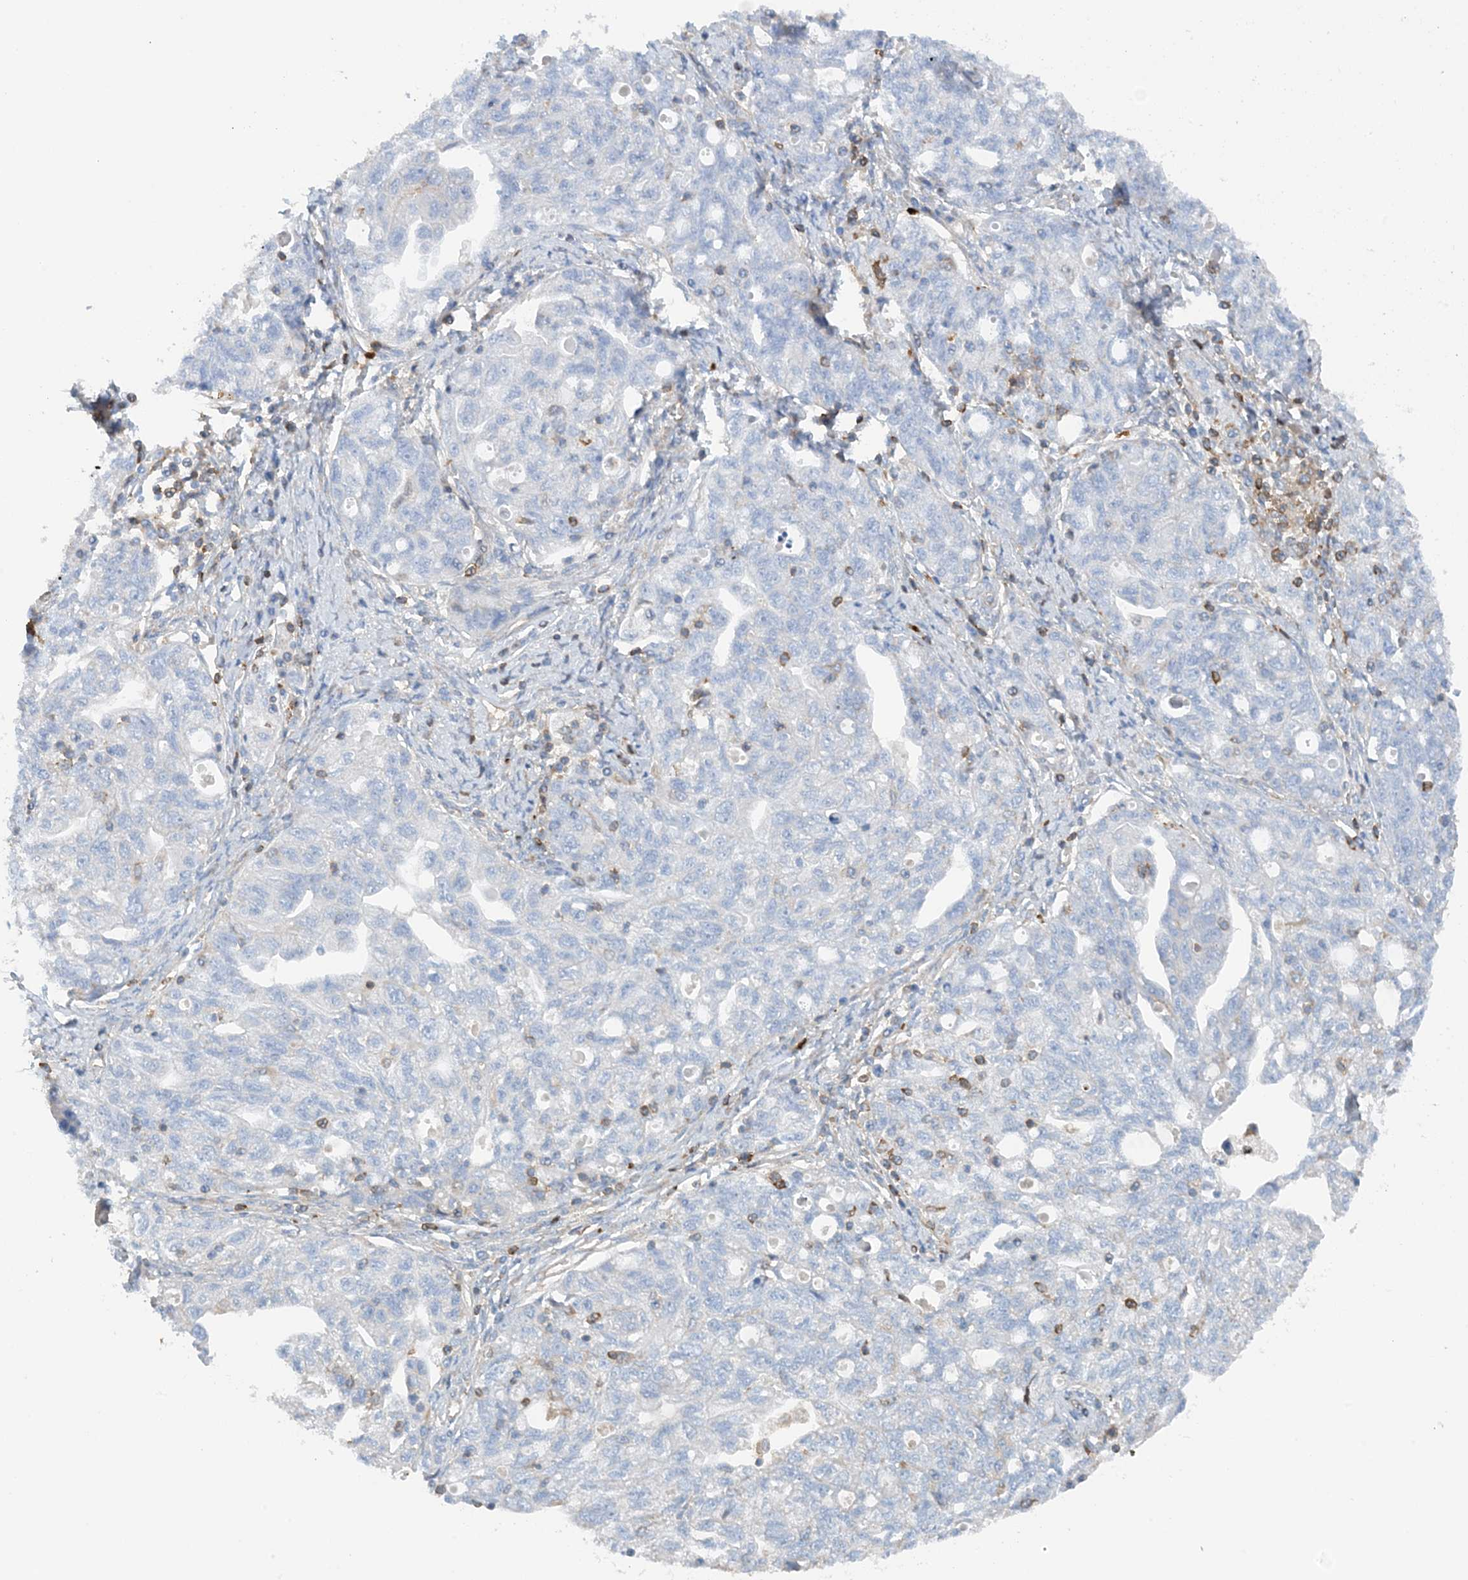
{"staining": {"intensity": "negative", "quantity": "none", "location": "none"}, "tissue": "ovarian cancer", "cell_type": "Tumor cells", "image_type": "cancer", "snomed": [{"axis": "morphology", "description": "Carcinoma, NOS"}, {"axis": "morphology", "description": "Cystadenocarcinoma, serous, NOS"}, {"axis": "topography", "description": "Ovary"}], "caption": "This is a histopathology image of IHC staining of ovarian carcinoma, which shows no expression in tumor cells. (Stains: DAB immunohistochemistry with hematoxylin counter stain, Microscopy: brightfield microscopy at high magnification).", "gene": "PHACTR2", "patient": {"sex": "female", "age": 69}}